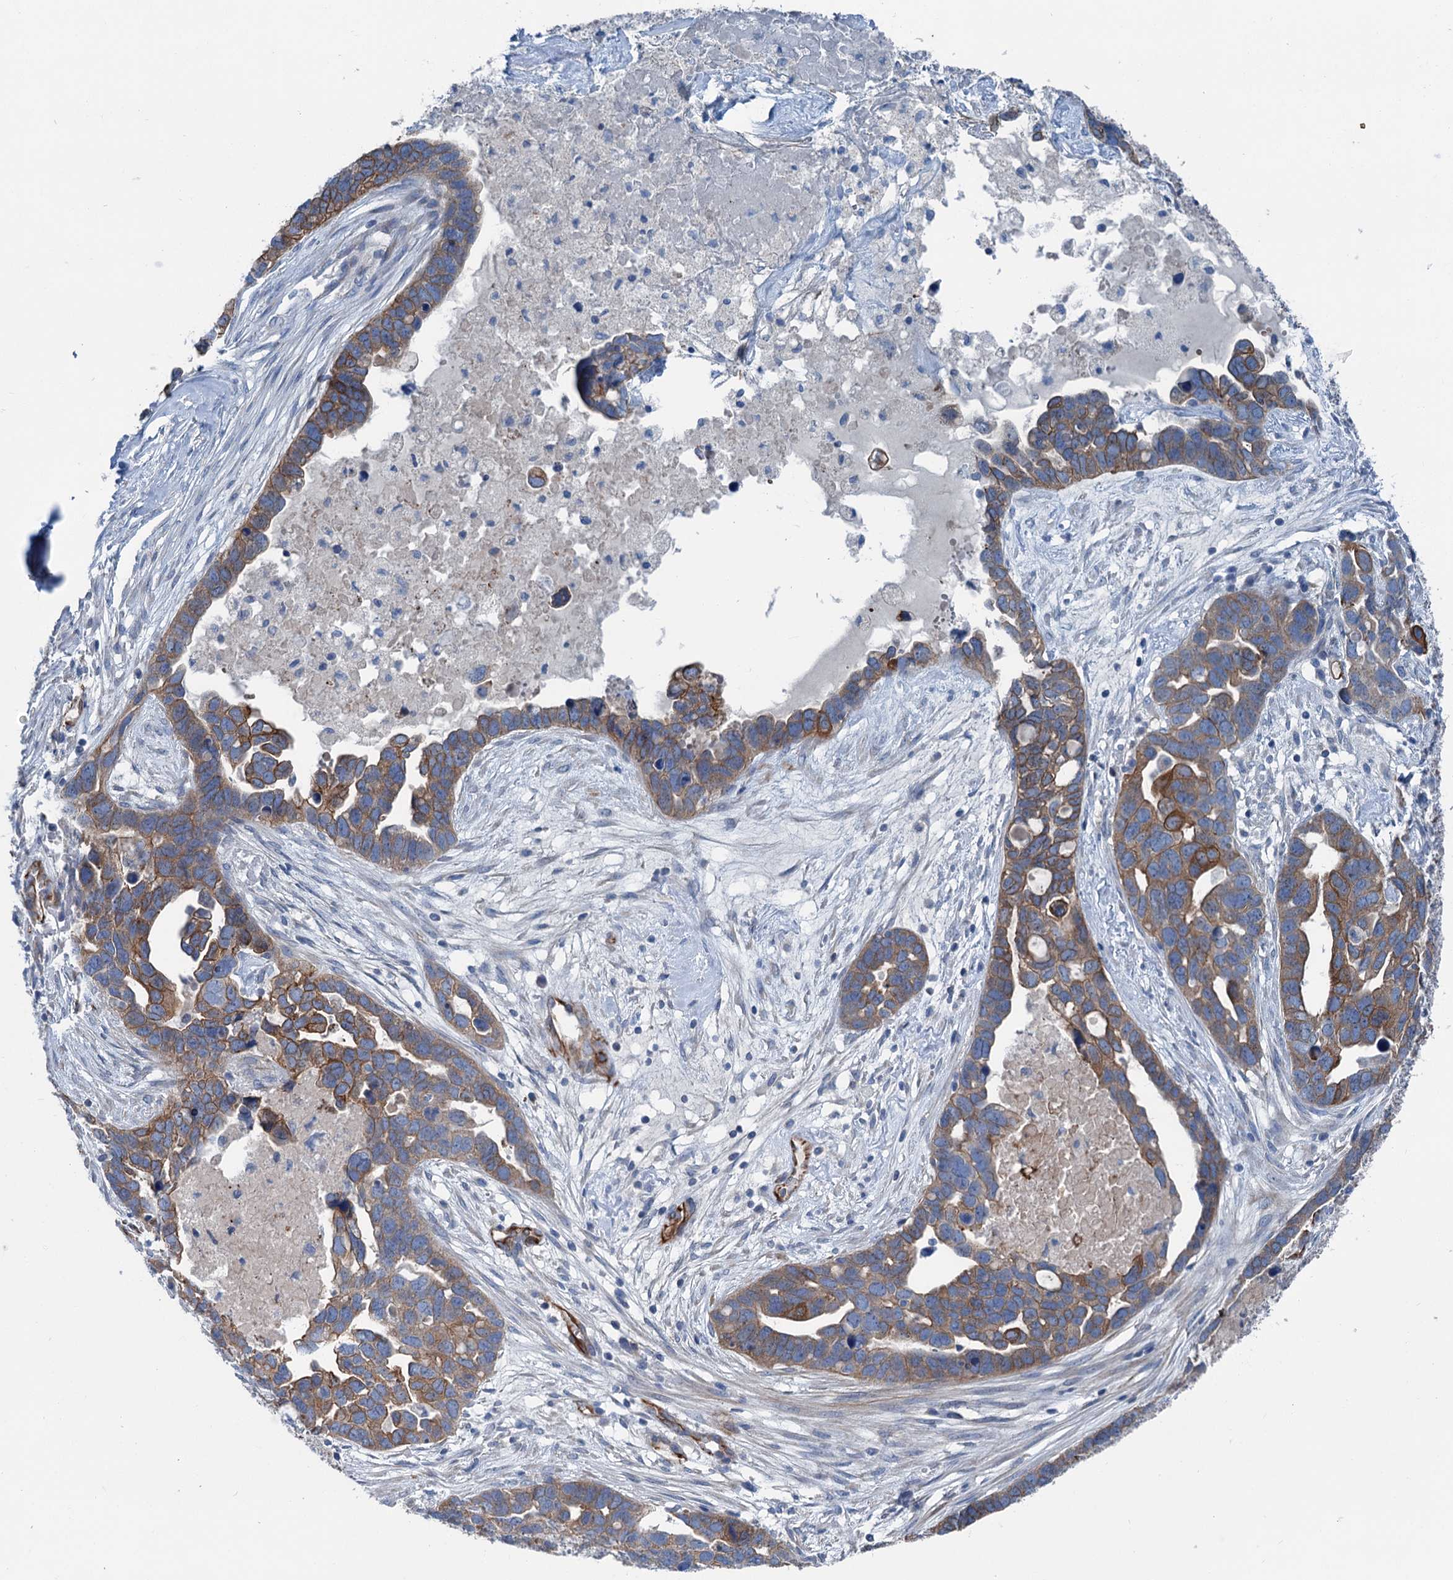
{"staining": {"intensity": "moderate", "quantity": ">75%", "location": "cytoplasmic/membranous"}, "tissue": "ovarian cancer", "cell_type": "Tumor cells", "image_type": "cancer", "snomed": [{"axis": "morphology", "description": "Cystadenocarcinoma, serous, NOS"}, {"axis": "topography", "description": "Ovary"}], "caption": "Protein staining by immunohistochemistry demonstrates moderate cytoplasmic/membranous expression in about >75% of tumor cells in ovarian cancer.", "gene": "CALCOCO1", "patient": {"sex": "female", "age": 54}}